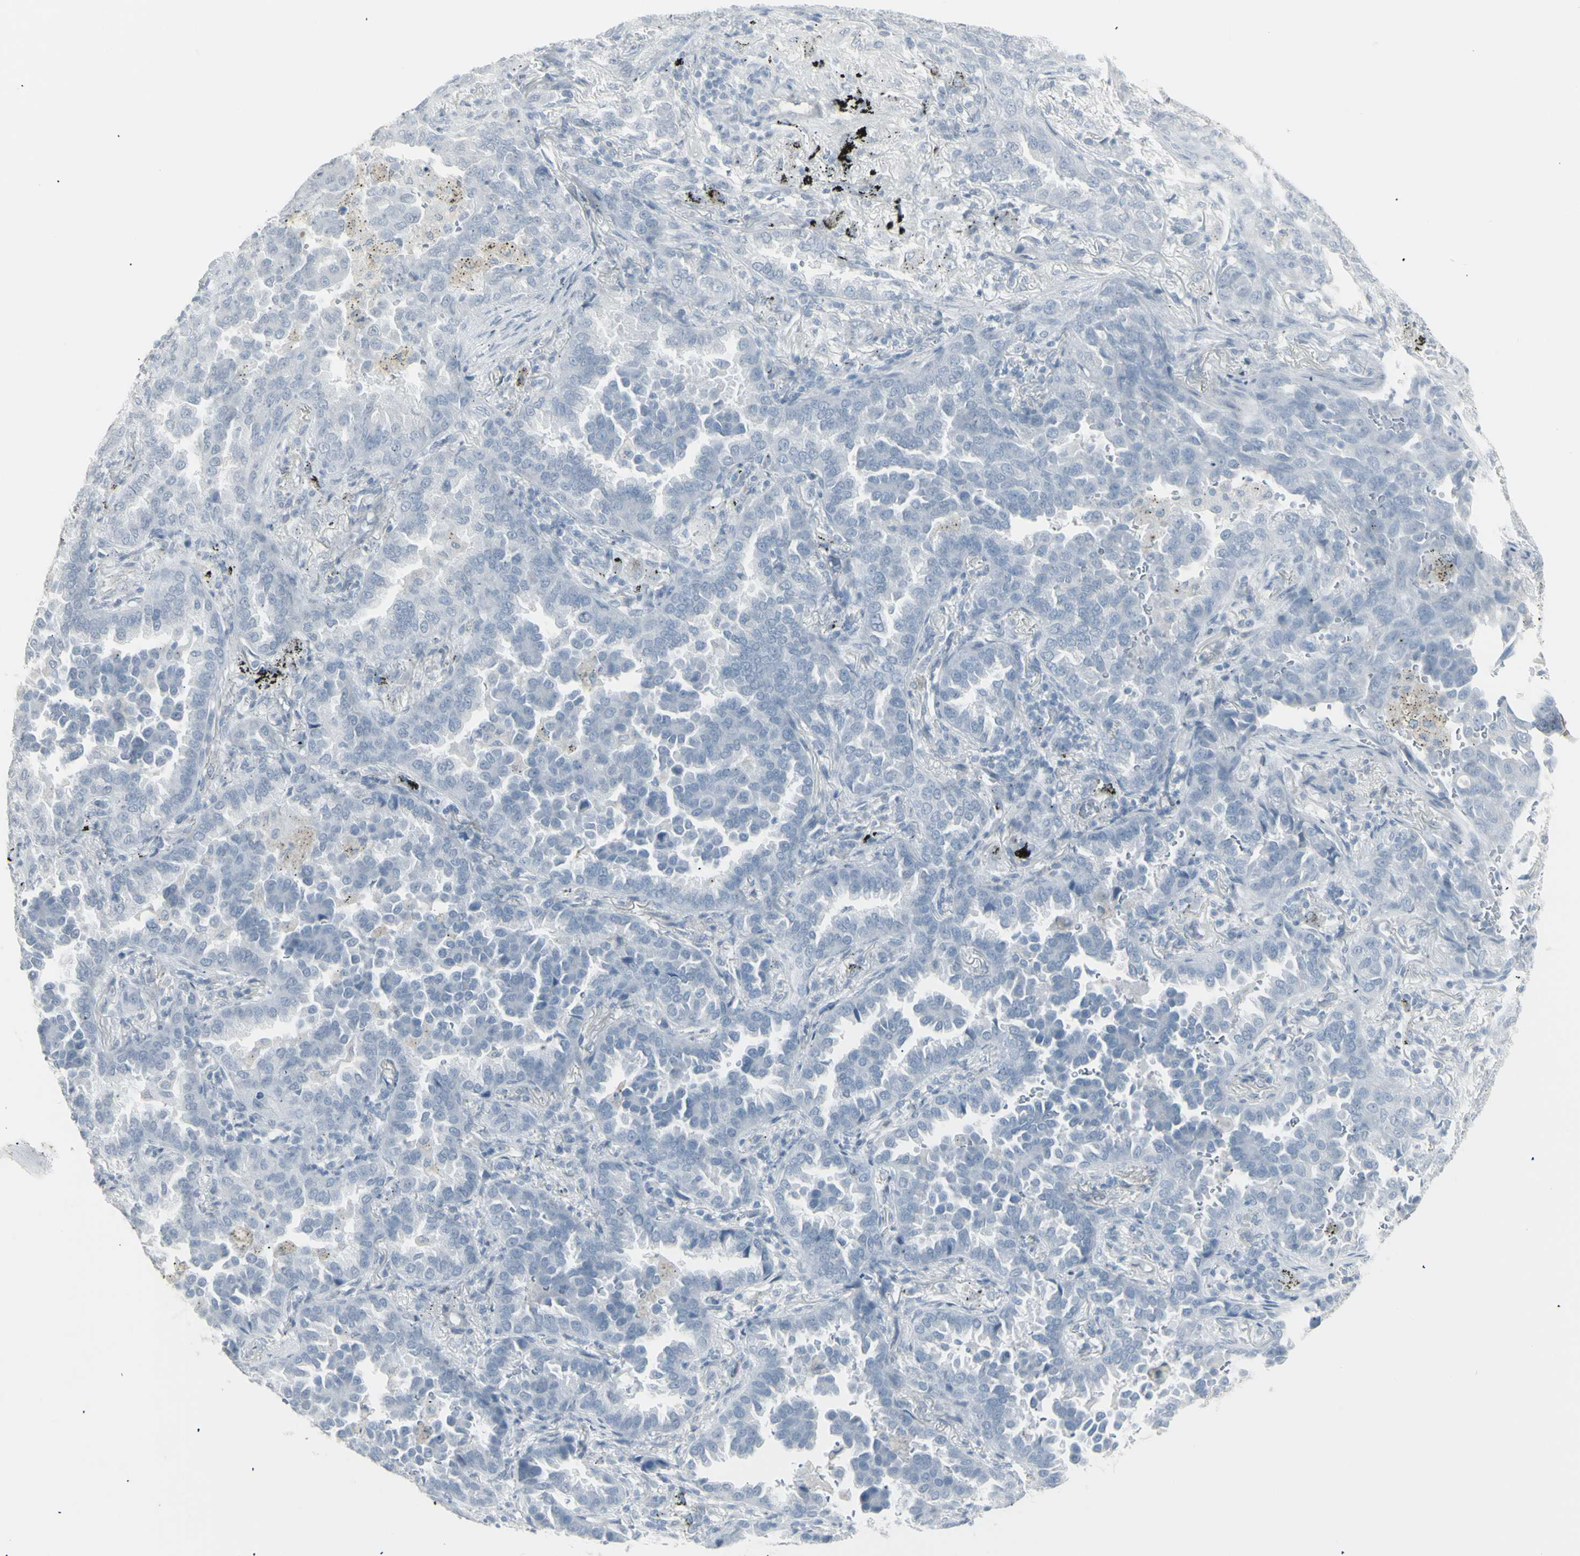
{"staining": {"intensity": "negative", "quantity": "none", "location": "none"}, "tissue": "lung cancer", "cell_type": "Tumor cells", "image_type": "cancer", "snomed": [{"axis": "morphology", "description": "Normal tissue, NOS"}, {"axis": "morphology", "description": "Adenocarcinoma, NOS"}, {"axis": "topography", "description": "Lung"}], "caption": "A high-resolution image shows immunohistochemistry (IHC) staining of adenocarcinoma (lung), which displays no significant positivity in tumor cells.", "gene": "YBX2", "patient": {"sex": "male", "age": 59}}